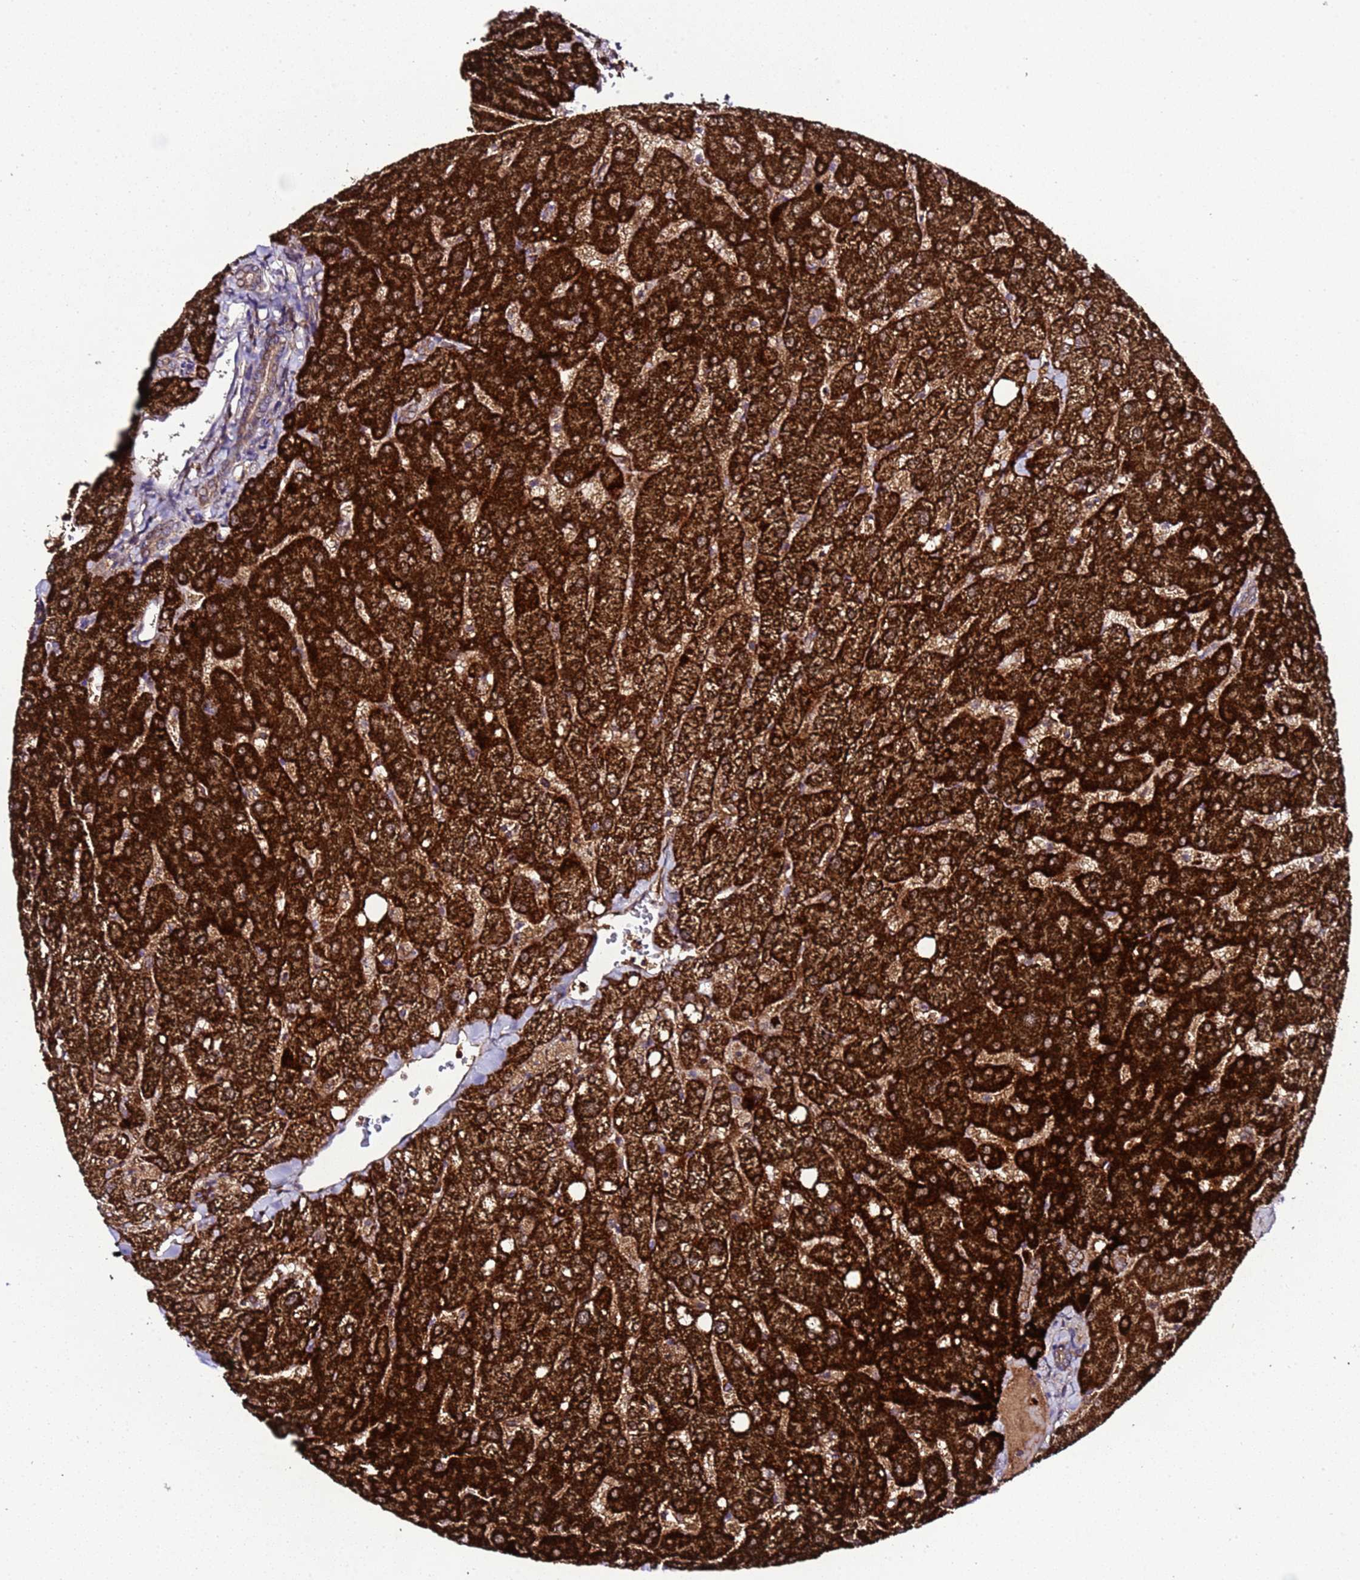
{"staining": {"intensity": "moderate", "quantity": ">75%", "location": "cytoplasmic/membranous"}, "tissue": "liver", "cell_type": "Cholangiocytes", "image_type": "normal", "snomed": [{"axis": "morphology", "description": "Normal tissue, NOS"}, {"axis": "topography", "description": "Liver"}], "caption": "Liver stained for a protein reveals moderate cytoplasmic/membranous positivity in cholangiocytes. The protein of interest is stained brown, and the nuclei are stained in blue (DAB (3,3'-diaminobenzidine) IHC with brightfield microscopy, high magnification).", "gene": "HSPBAP1", "patient": {"sex": "female", "age": 54}}